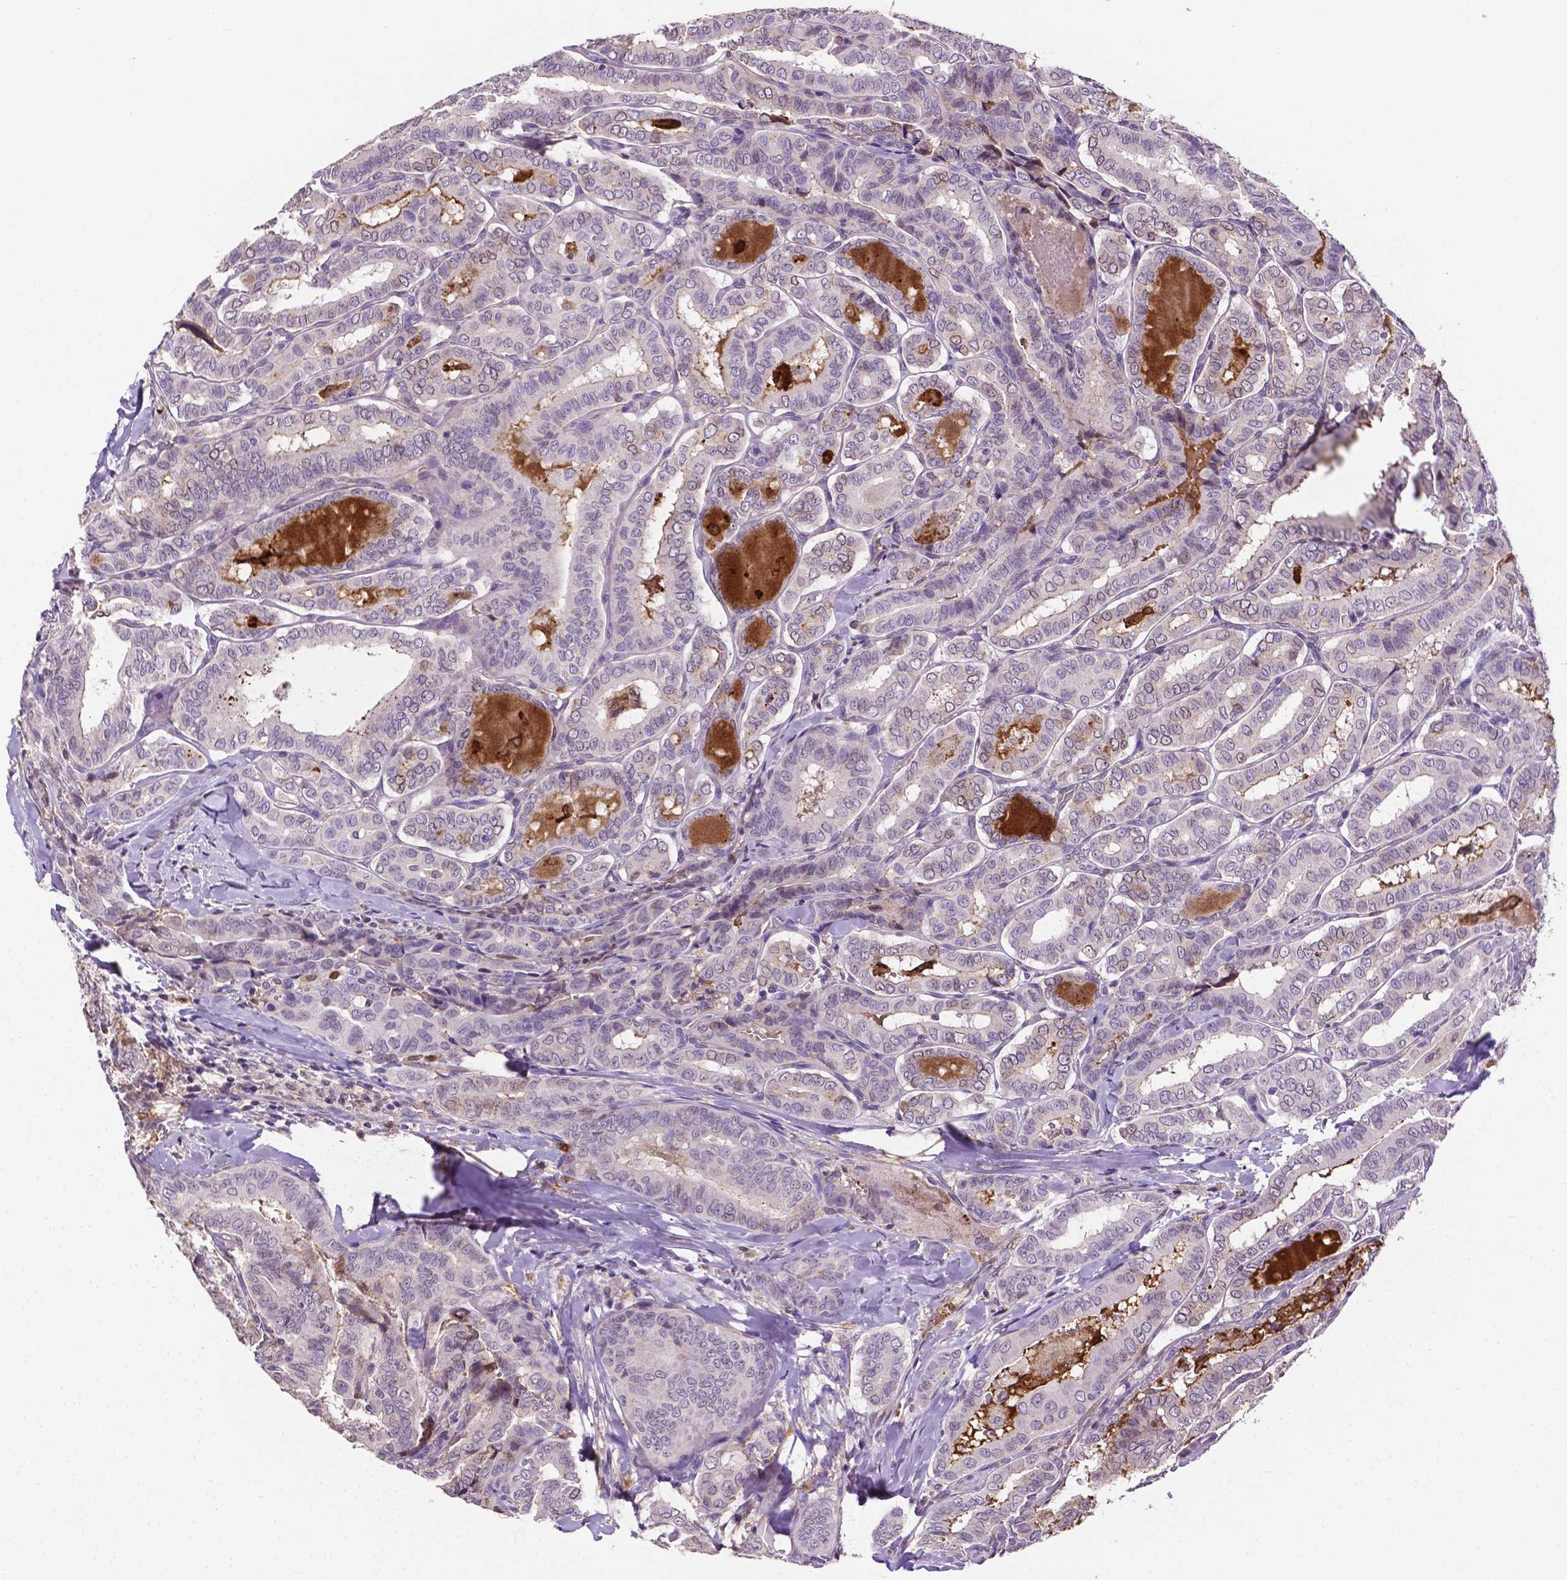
{"staining": {"intensity": "negative", "quantity": "none", "location": "none"}, "tissue": "thyroid cancer", "cell_type": "Tumor cells", "image_type": "cancer", "snomed": [{"axis": "morphology", "description": "Papillary adenocarcinoma, NOS"}, {"axis": "morphology", "description": "Papillary adenoma metastatic"}, {"axis": "topography", "description": "Thyroid gland"}], "caption": "An immunohistochemistry photomicrograph of thyroid cancer is shown. There is no staining in tumor cells of thyroid cancer.", "gene": "APOE", "patient": {"sex": "female", "age": 50}}